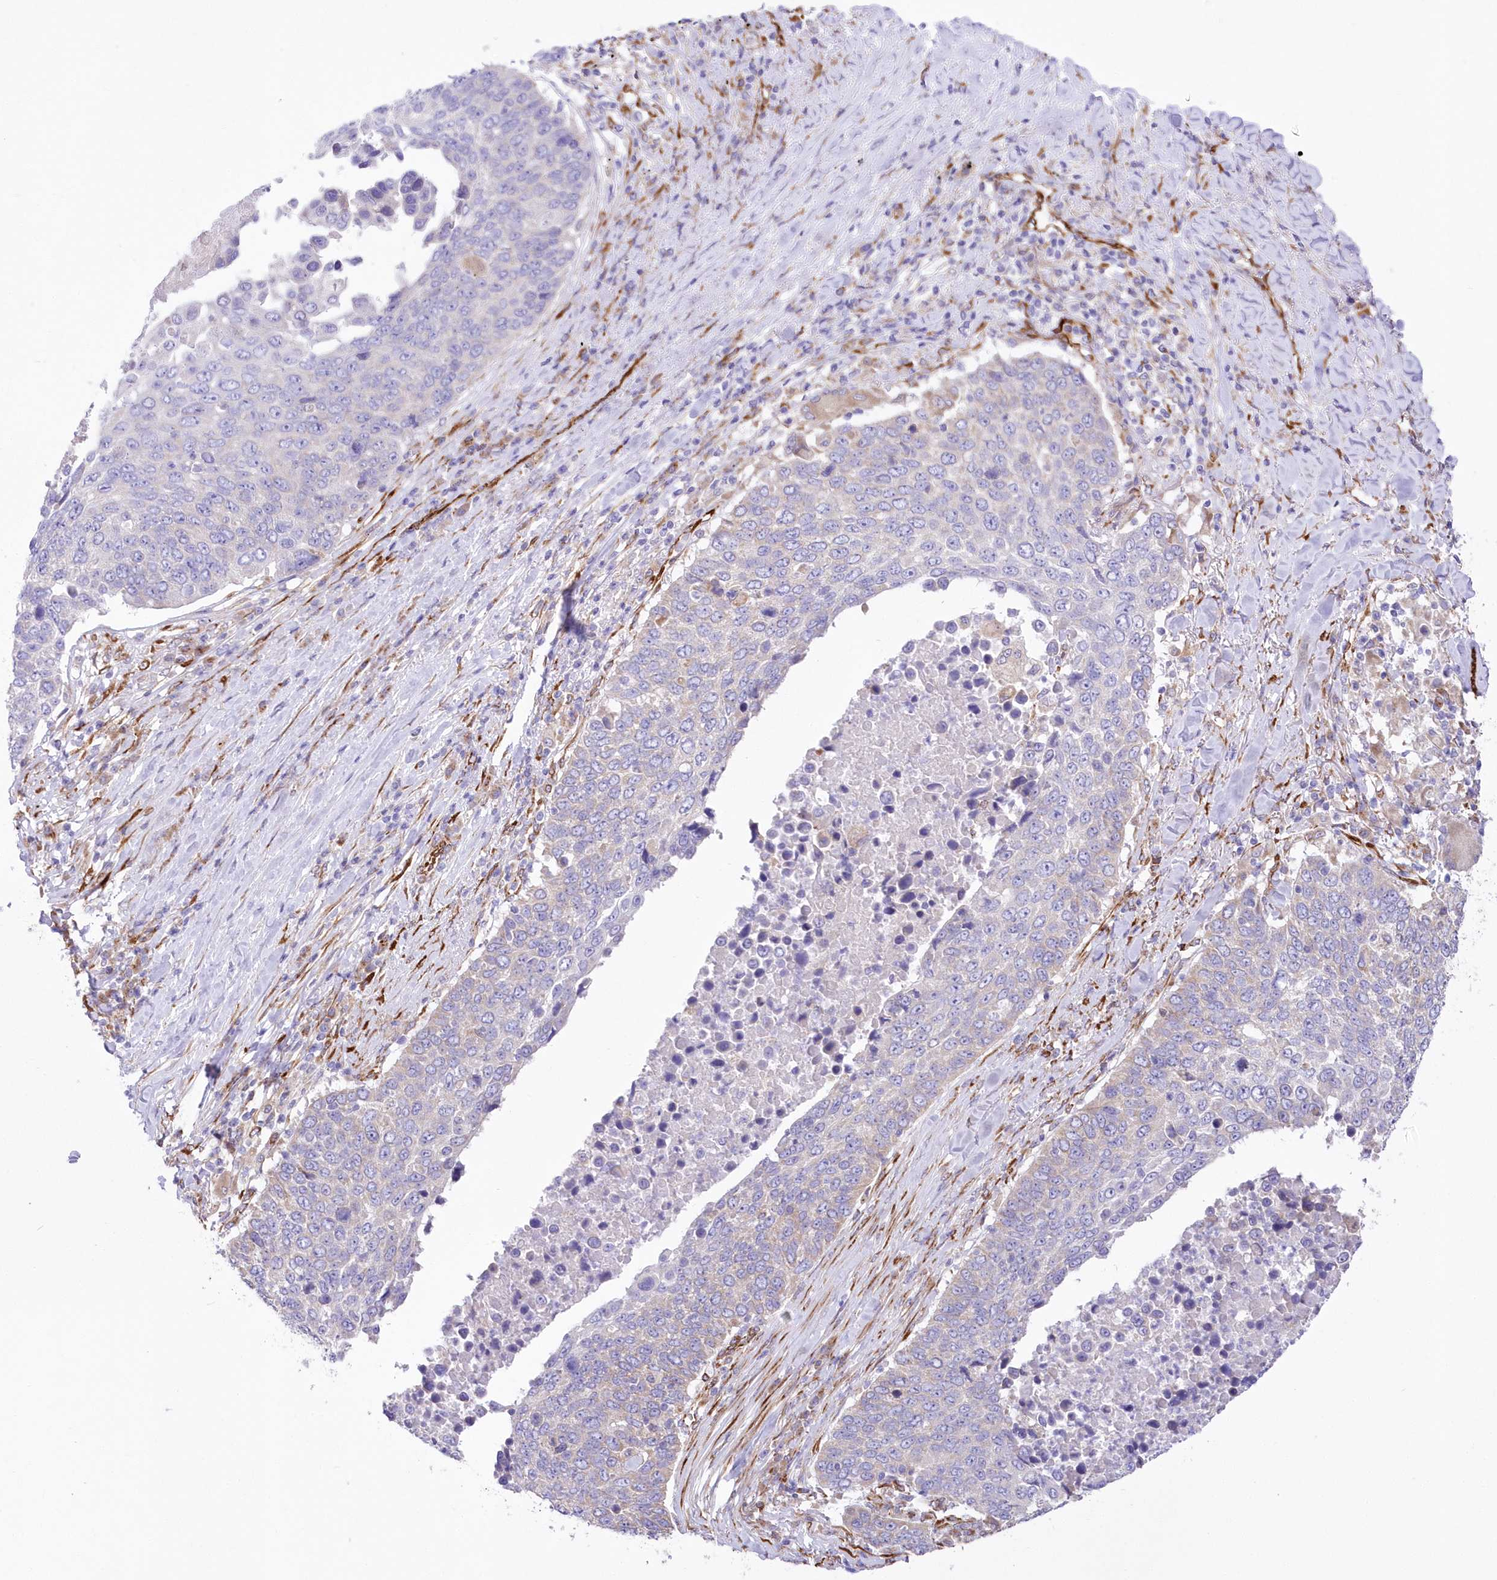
{"staining": {"intensity": "negative", "quantity": "none", "location": "none"}, "tissue": "lung cancer", "cell_type": "Tumor cells", "image_type": "cancer", "snomed": [{"axis": "morphology", "description": "Squamous cell carcinoma, NOS"}, {"axis": "topography", "description": "Lung"}], "caption": "High magnification brightfield microscopy of lung squamous cell carcinoma stained with DAB (3,3'-diaminobenzidine) (brown) and counterstained with hematoxylin (blue): tumor cells show no significant positivity.", "gene": "YTHDC2", "patient": {"sex": "male", "age": 66}}